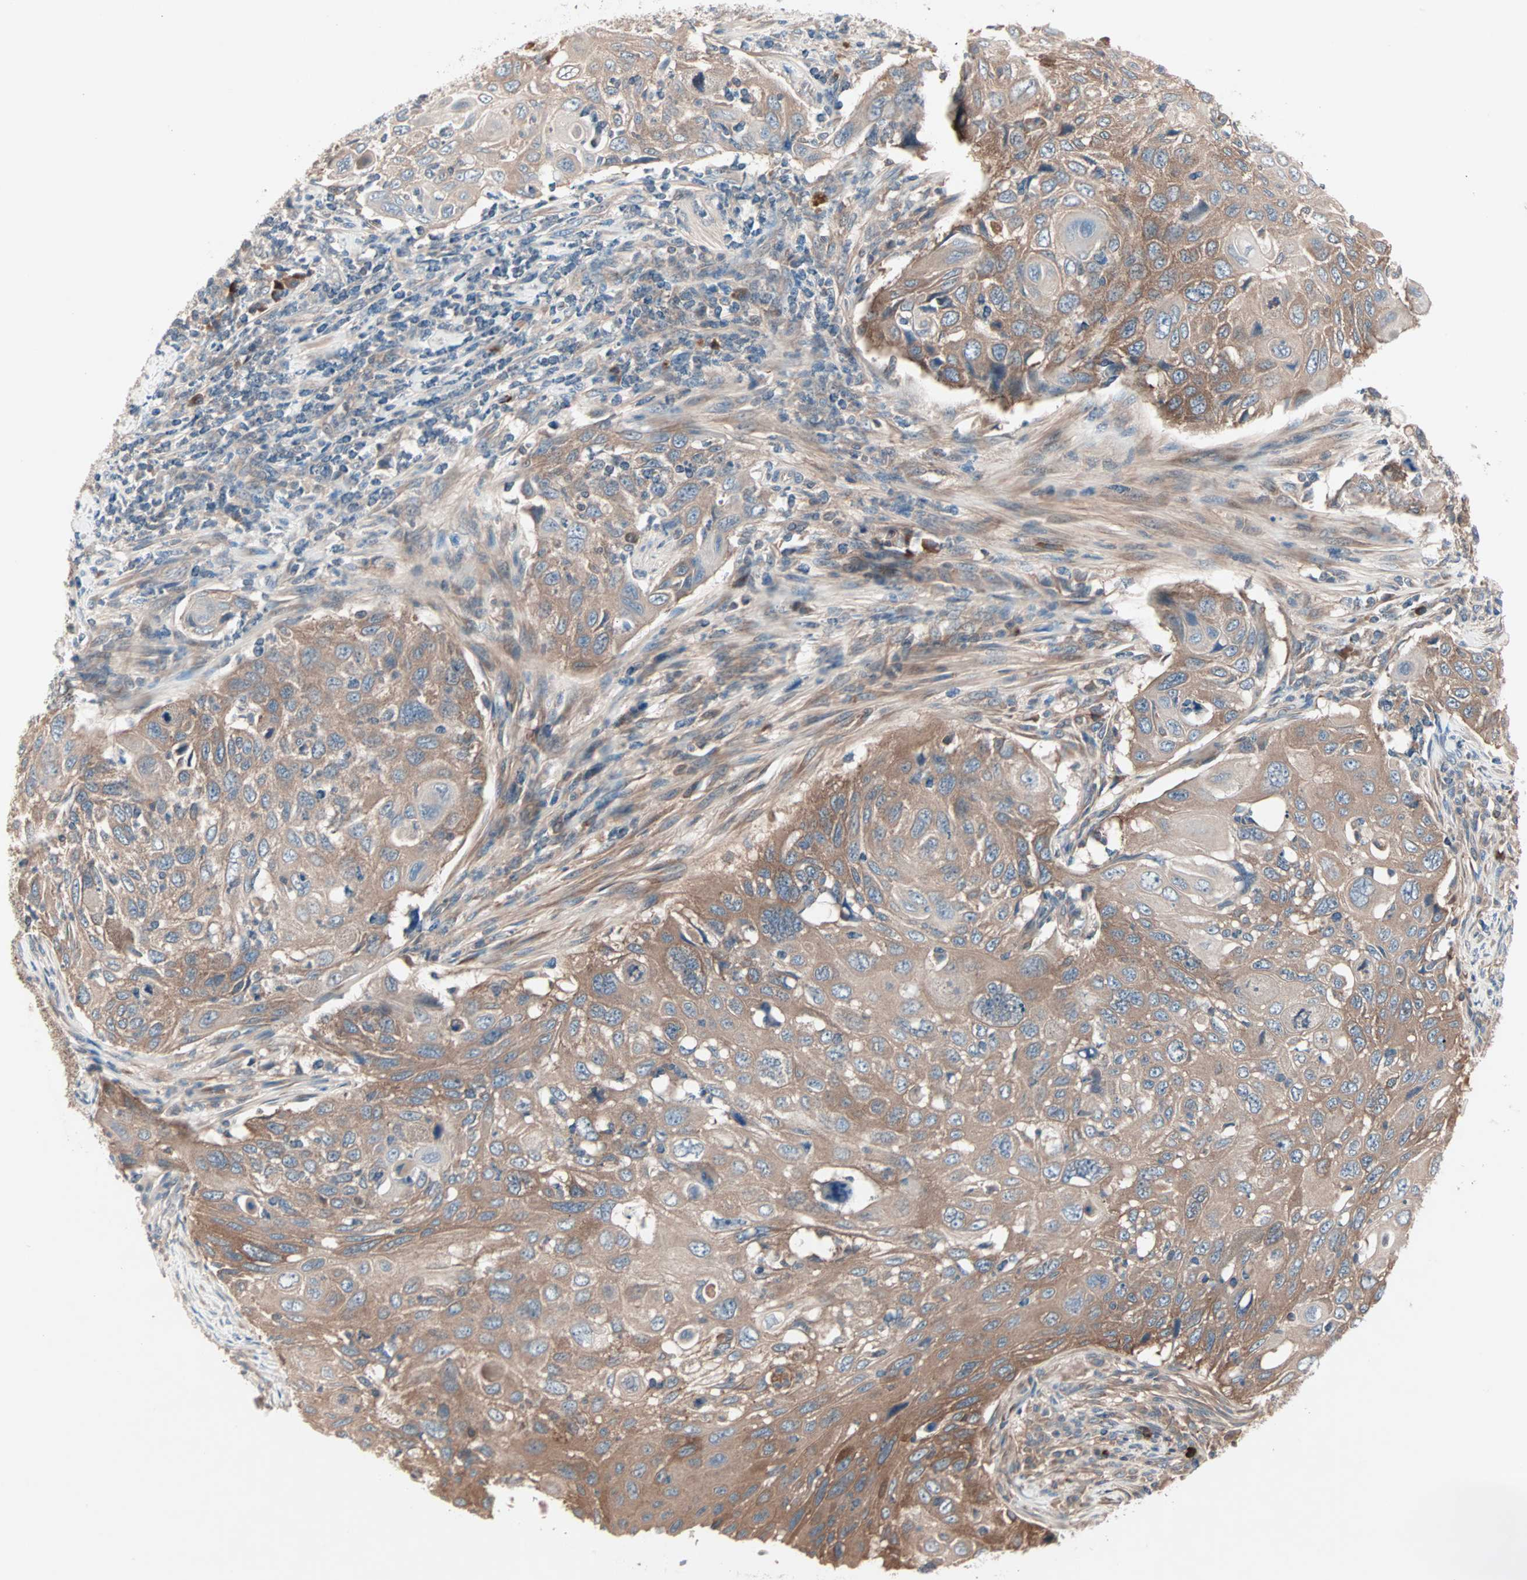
{"staining": {"intensity": "moderate", "quantity": ">75%", "location": "cytoplasmic/membranous"}, "tissue": "cervical cancer", "cell_type": "Tumor cells", "image_type": "cancer", "snomed": [{"axis": "morphology", "description": "Squamous cell carcinoma, NOS"}, {"axis": "topography", "description": "Cervix"}], "caption": "Immunohistochemical staining of human cervical cancer exhibits medium levels of moderate cytoplasmic/membranous positivity in approximately >75% of tumor cells.", "gene": "CAD", "patient": {"sex": "female", "age": 70}}